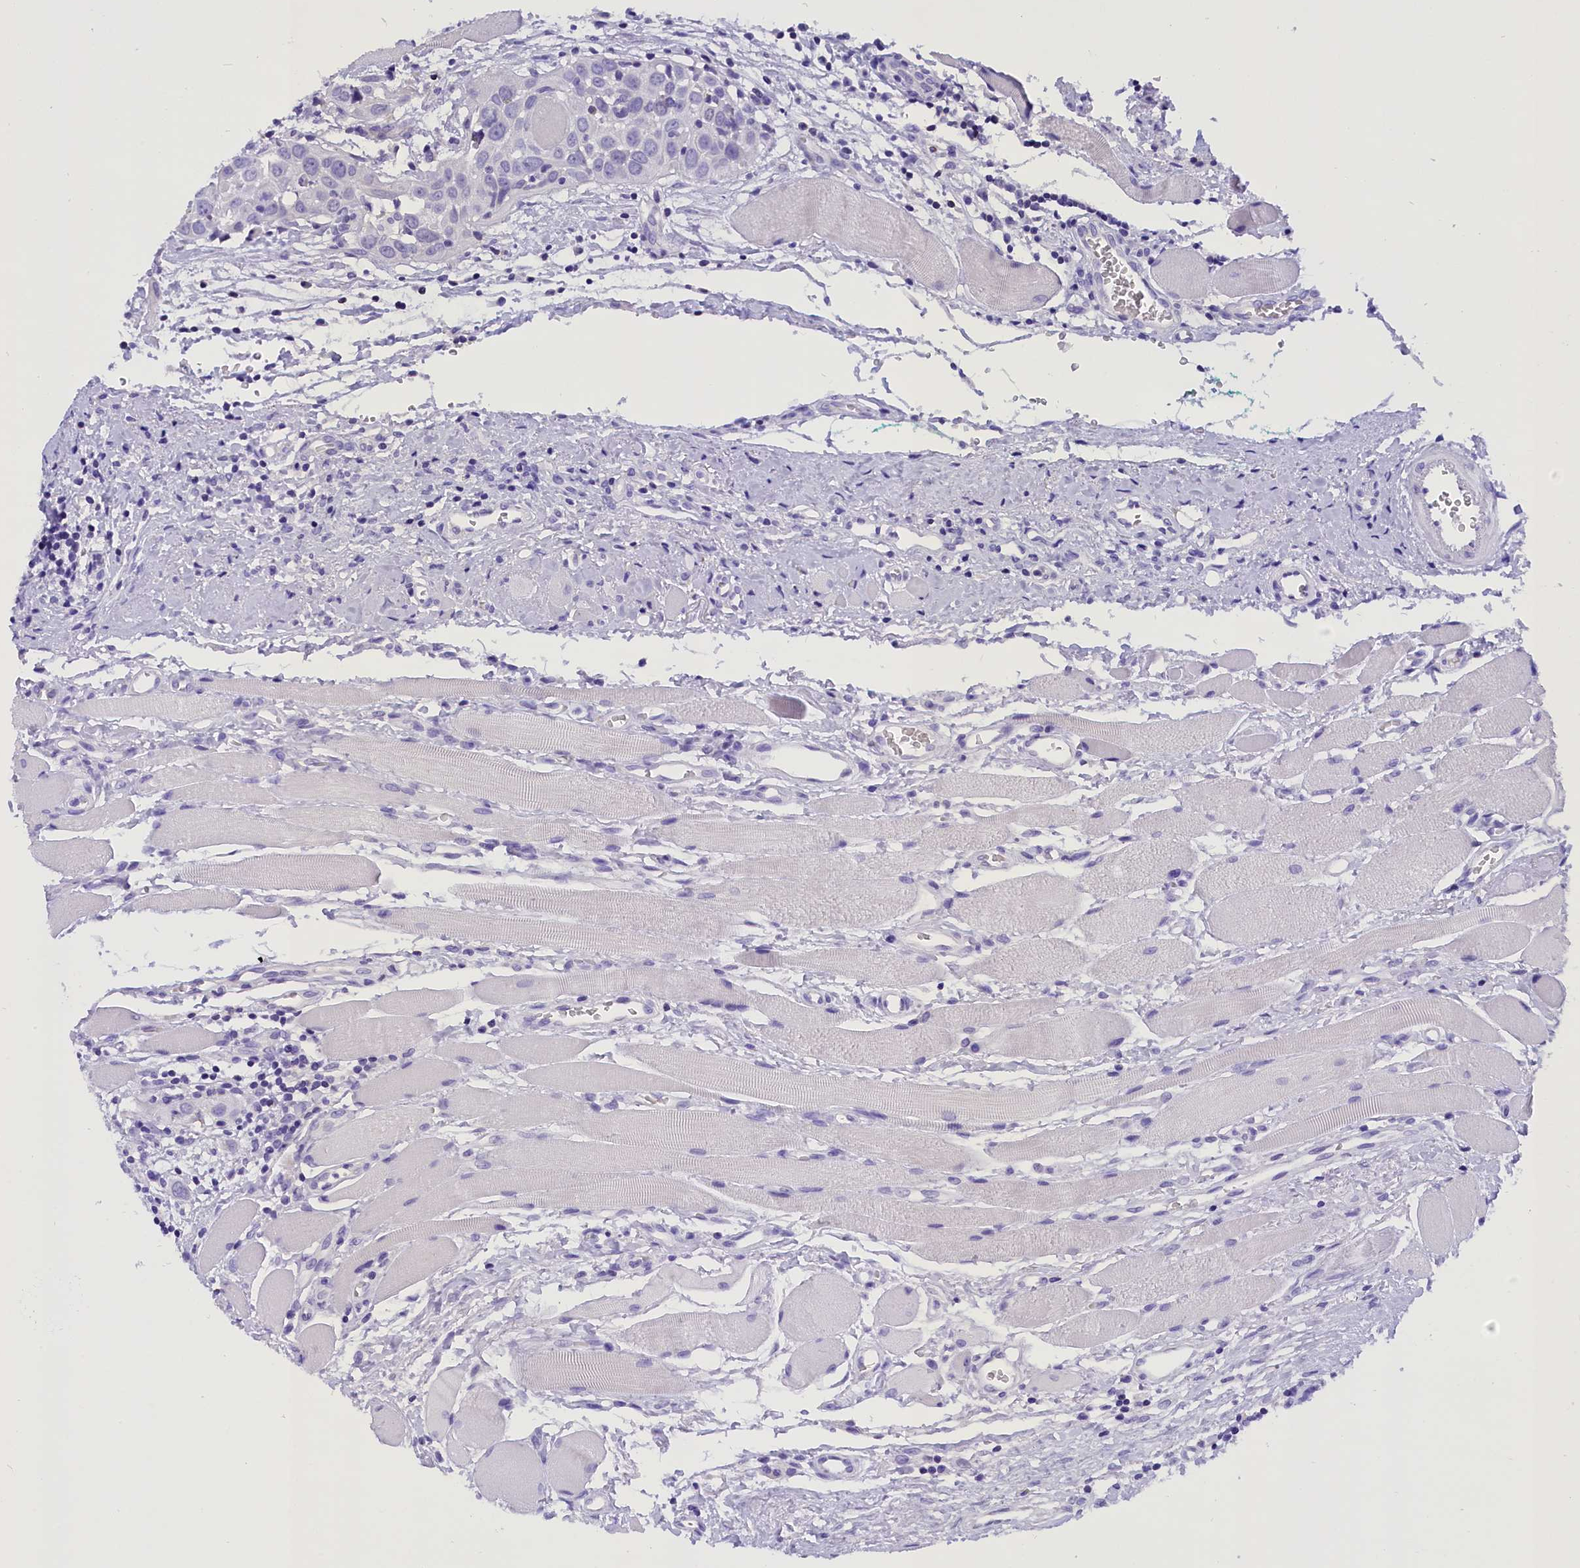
{"staining": {"intensity": "negative", "quantity": "none", "location": "none"}, "tissue": "head and neck cancer", "cell_type": "Tumor cells", "image_type": "cancer", "snomed": [{"axis": "morphology", "description": "Squamous cell carcinoma, NOS"}, {"axis": "topography", "description": "Oral tissue"}, {"axis": "topography", "description": "Head-Neck"}], "caption": "Tumor cells are negative for brown protein staining in head and neck cancer.", "gene": "ABAT", "patient": {"sex": "female", "age": 50}}